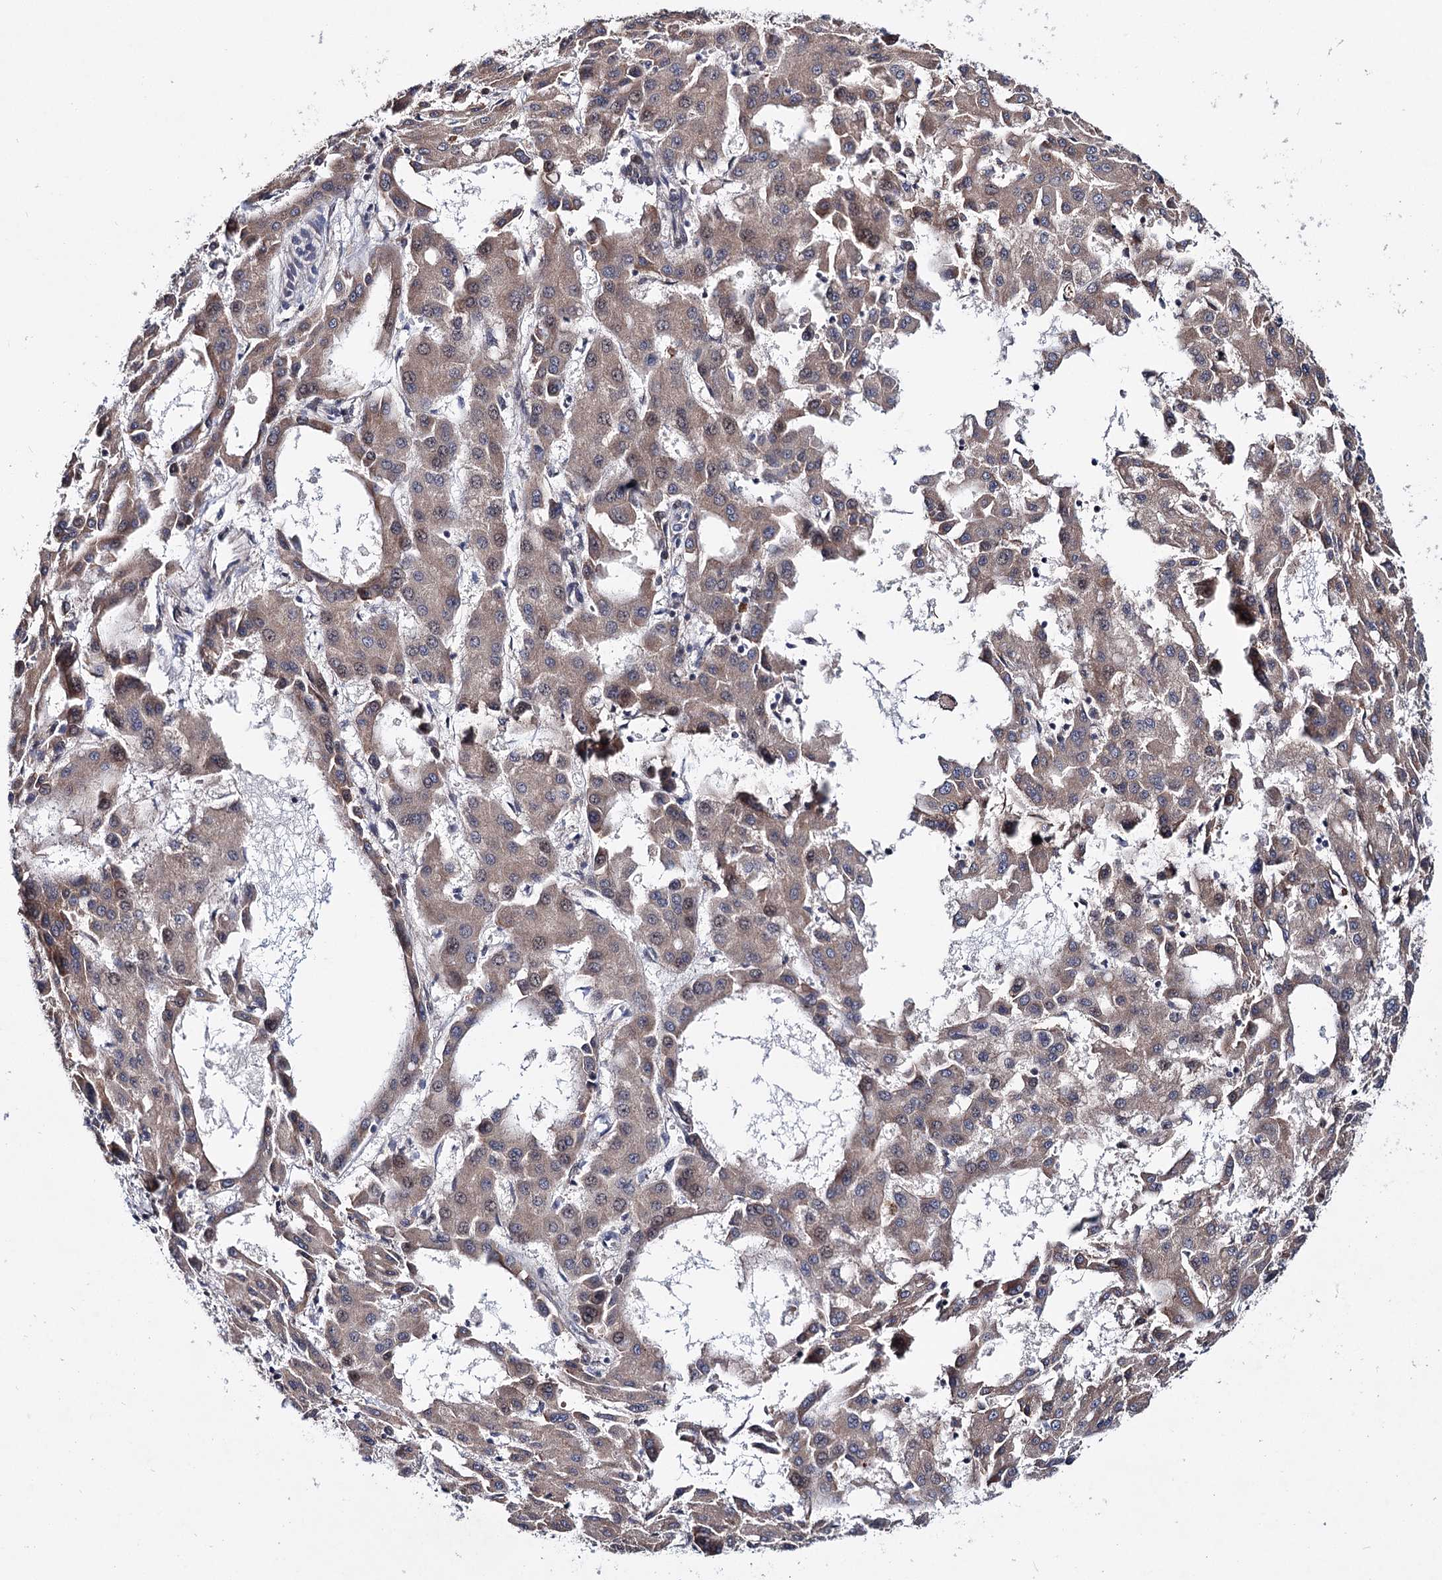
{"staining": {"intensity": "weak", "quantity": "25%-75%", "location": "cytoplasmic/membranous"}, "tissue": "liver cancer", "cell_type": "Tumor cells", "image_type": "cancer", "snomed": [{"axis": "morphology", "description": "Carcinoma, Hepatocellular, NOS"}, {"axis": "topography", "description": "Liver"}], "caption": "This image reveals liver hepatocellular carcinoma stained with immunohistochemistry (IHC) to label a protein in brown. The cytoplasmic/membranous of tumor cells show weak positivity for the protein. Nuclei are counter-stained blue.", "gene": "PTPN3", "patient": {"sex": "male", "age": 47}}